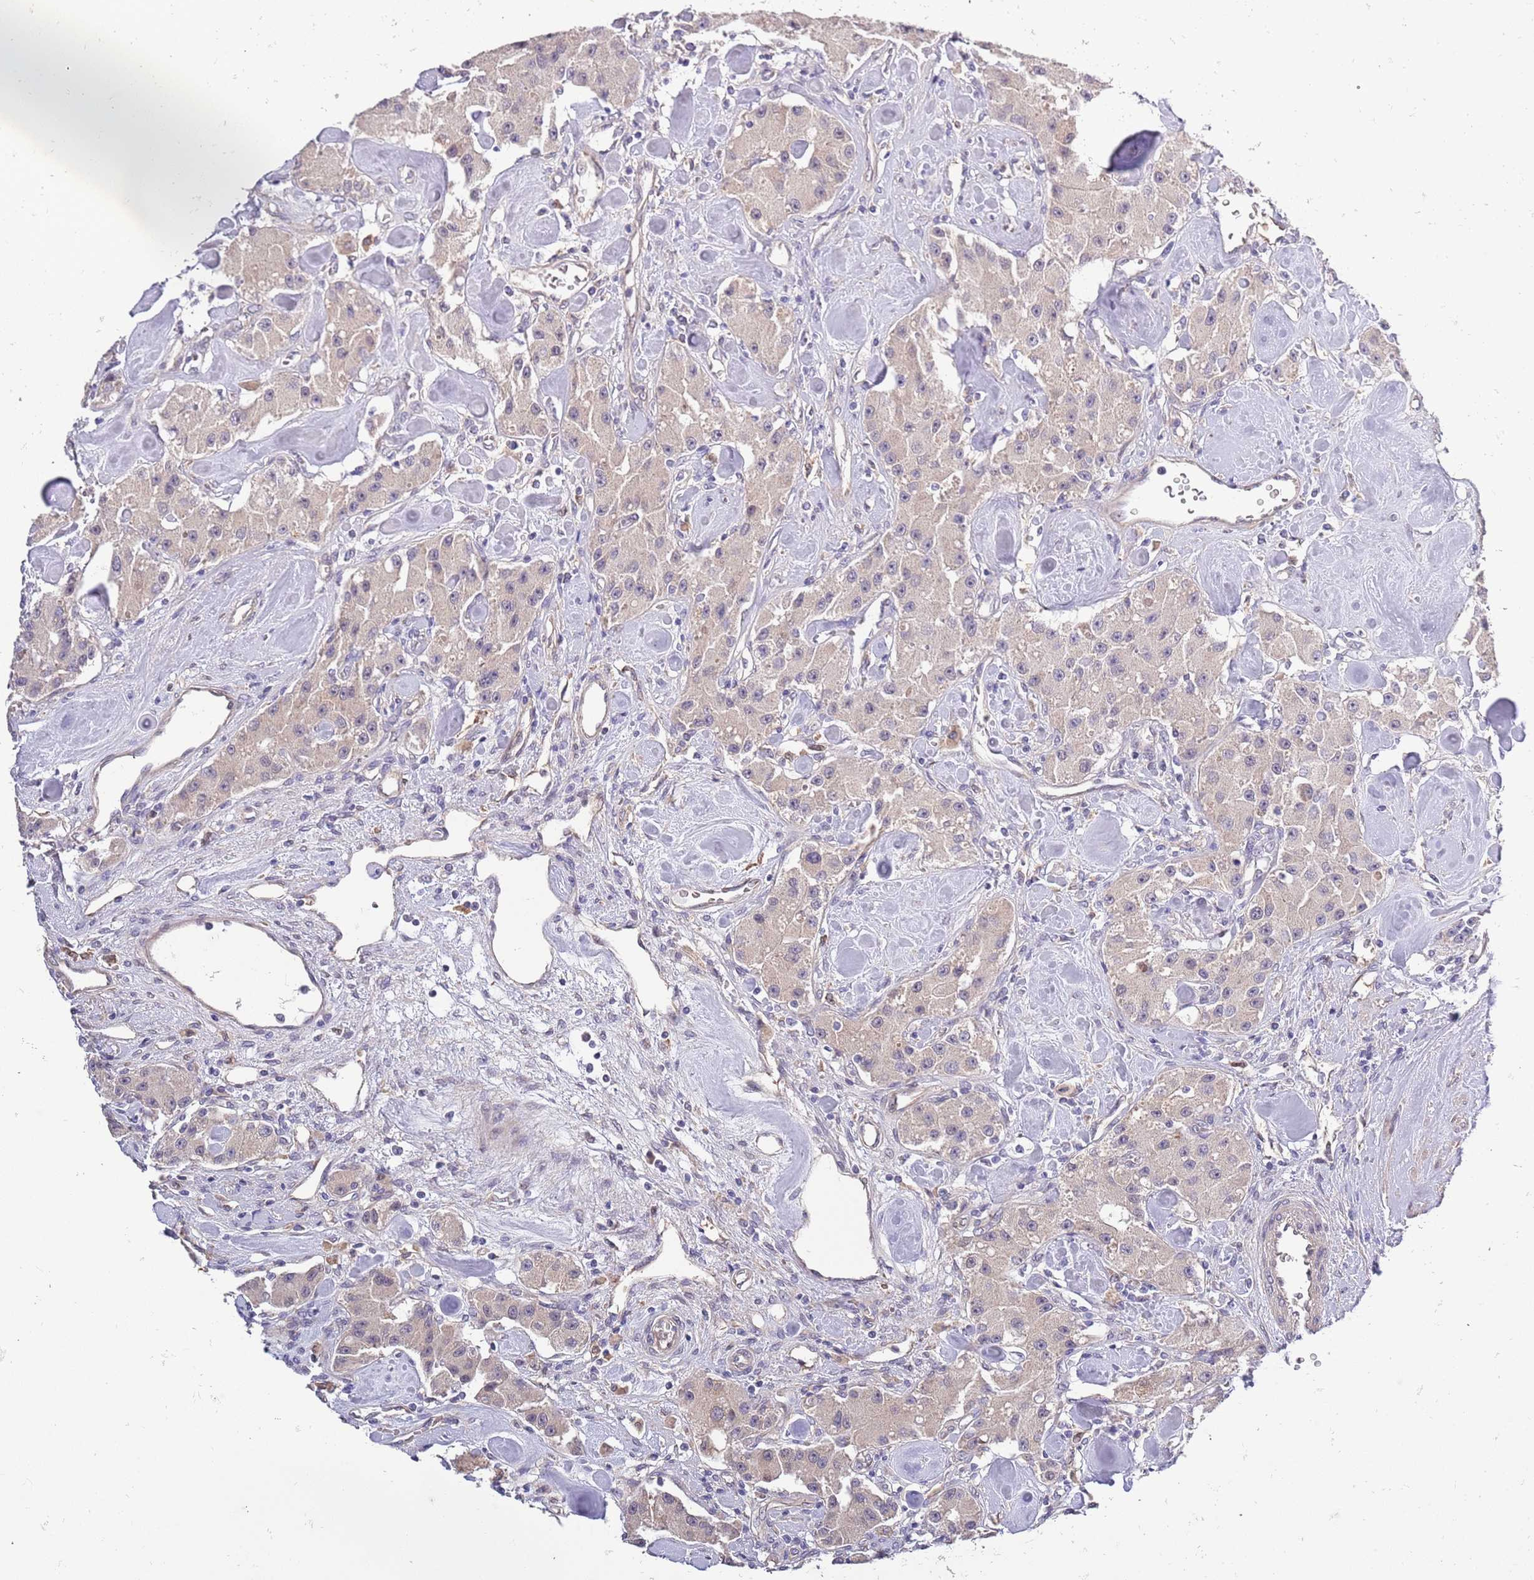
{"staining": {"intensity": "negative", "quantity": "none", "location": "none"}, "tissue": "carcinoid", "cell_type": "Tumor cells", "image_type": "cancer", "snomed": [{"axis": "morphology", "description": "Carcinoid, malignant, NOS"}, {"axis": "topography", "description": "Pancreas"}], "caption": "Micrograph shows no significant protein expression in tumor cells of malignant carcinoid.", "gene": "LIPJ", "patient": {"sex": "male", "age": 41}}